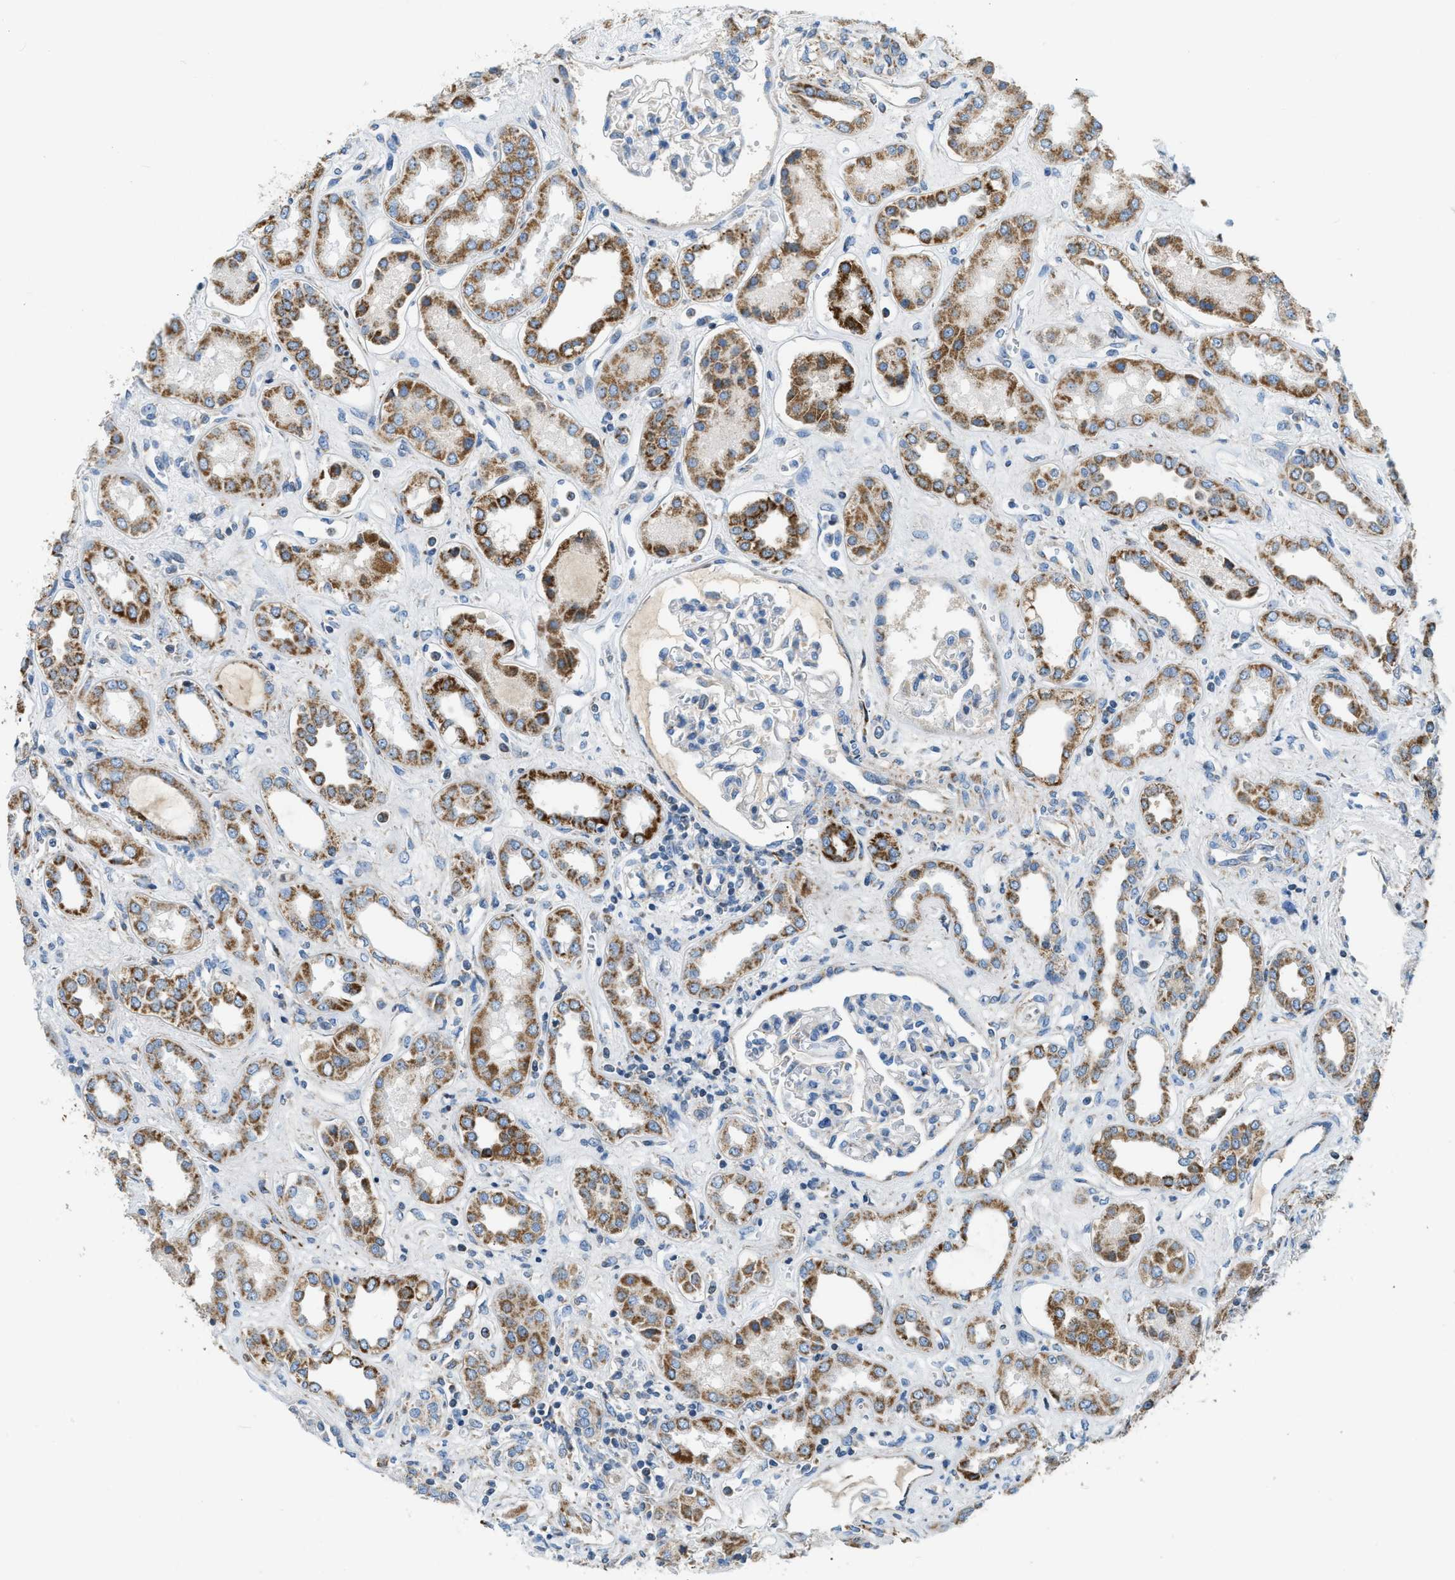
{"staining": {"intensity": "negative", "quantity": "none", "location": "none"}, "tissue": "kidney", "cell_type": "Cells in glomeruli", "image_type": "normal", "snomed": [{"axis": "morphology", "description": "Normal tissue, NOS"}, {"axis": "topography", "description": "Kidney"}], "caption": "IHC micrograph of unremarkable kidney: kidney stained with DAB demonstrates no significant protein staining in cells in glomeruli.", "gene": "ACADVL", "patient": {"sex": "male", "age": 59}}